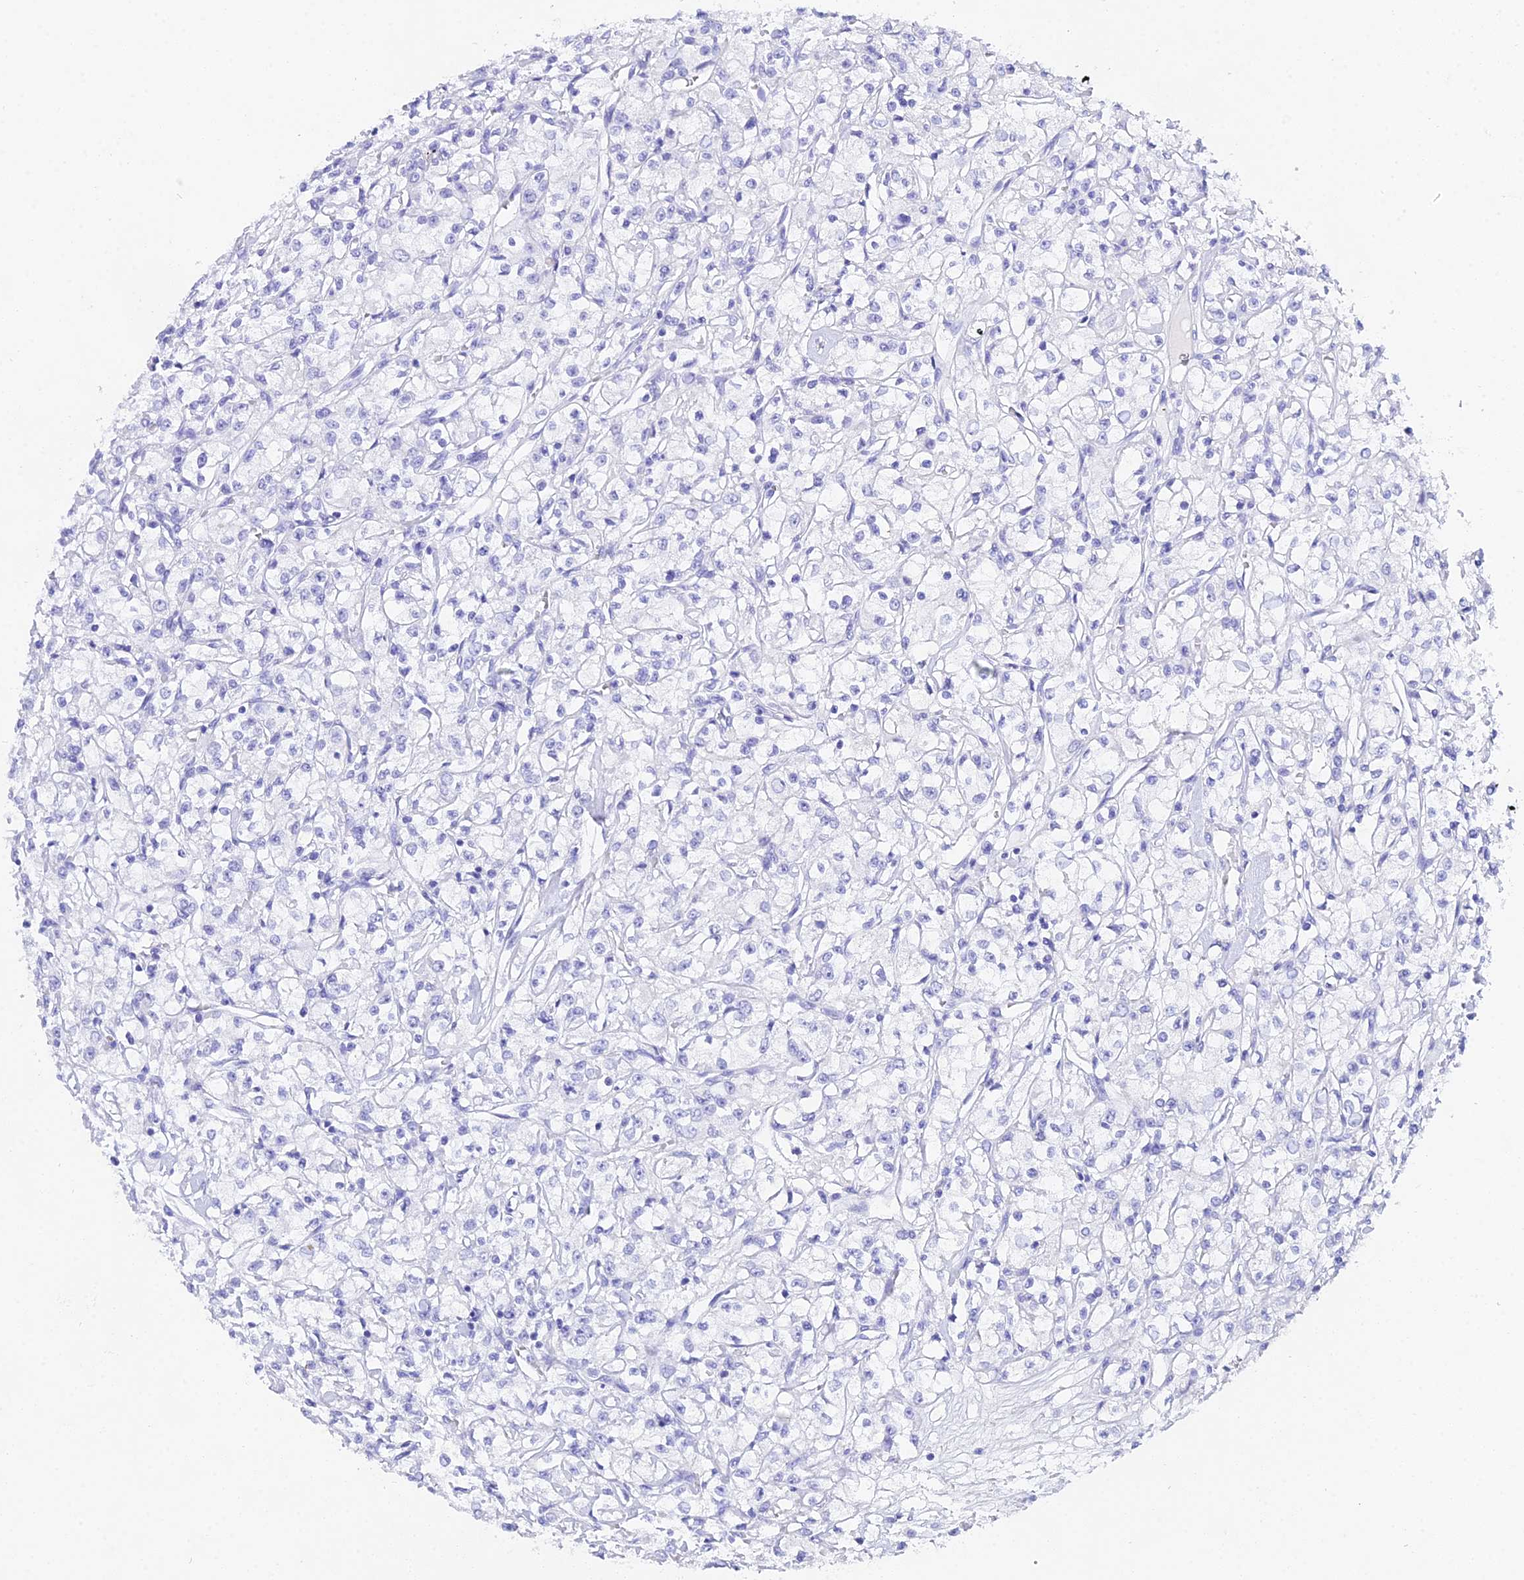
{"staining": {"intensity": "negative", "quantity": "none", "location": "none"}, "tissue": "renal cancer", "cell_type": "Tumor cells", "image_type": "cancer", "snomed": [{"axis": "morphology", "description": "Adenocarcinoma, NOS"}, {"axis": "topography", "description": "Kidney"}], "caption": "Renal adenocarcinoma was stained to show a protein in brown. There is no significant staining in tumor cells.", "gene": "REG1A", "patient": {"sex": "female", "age": 59}}